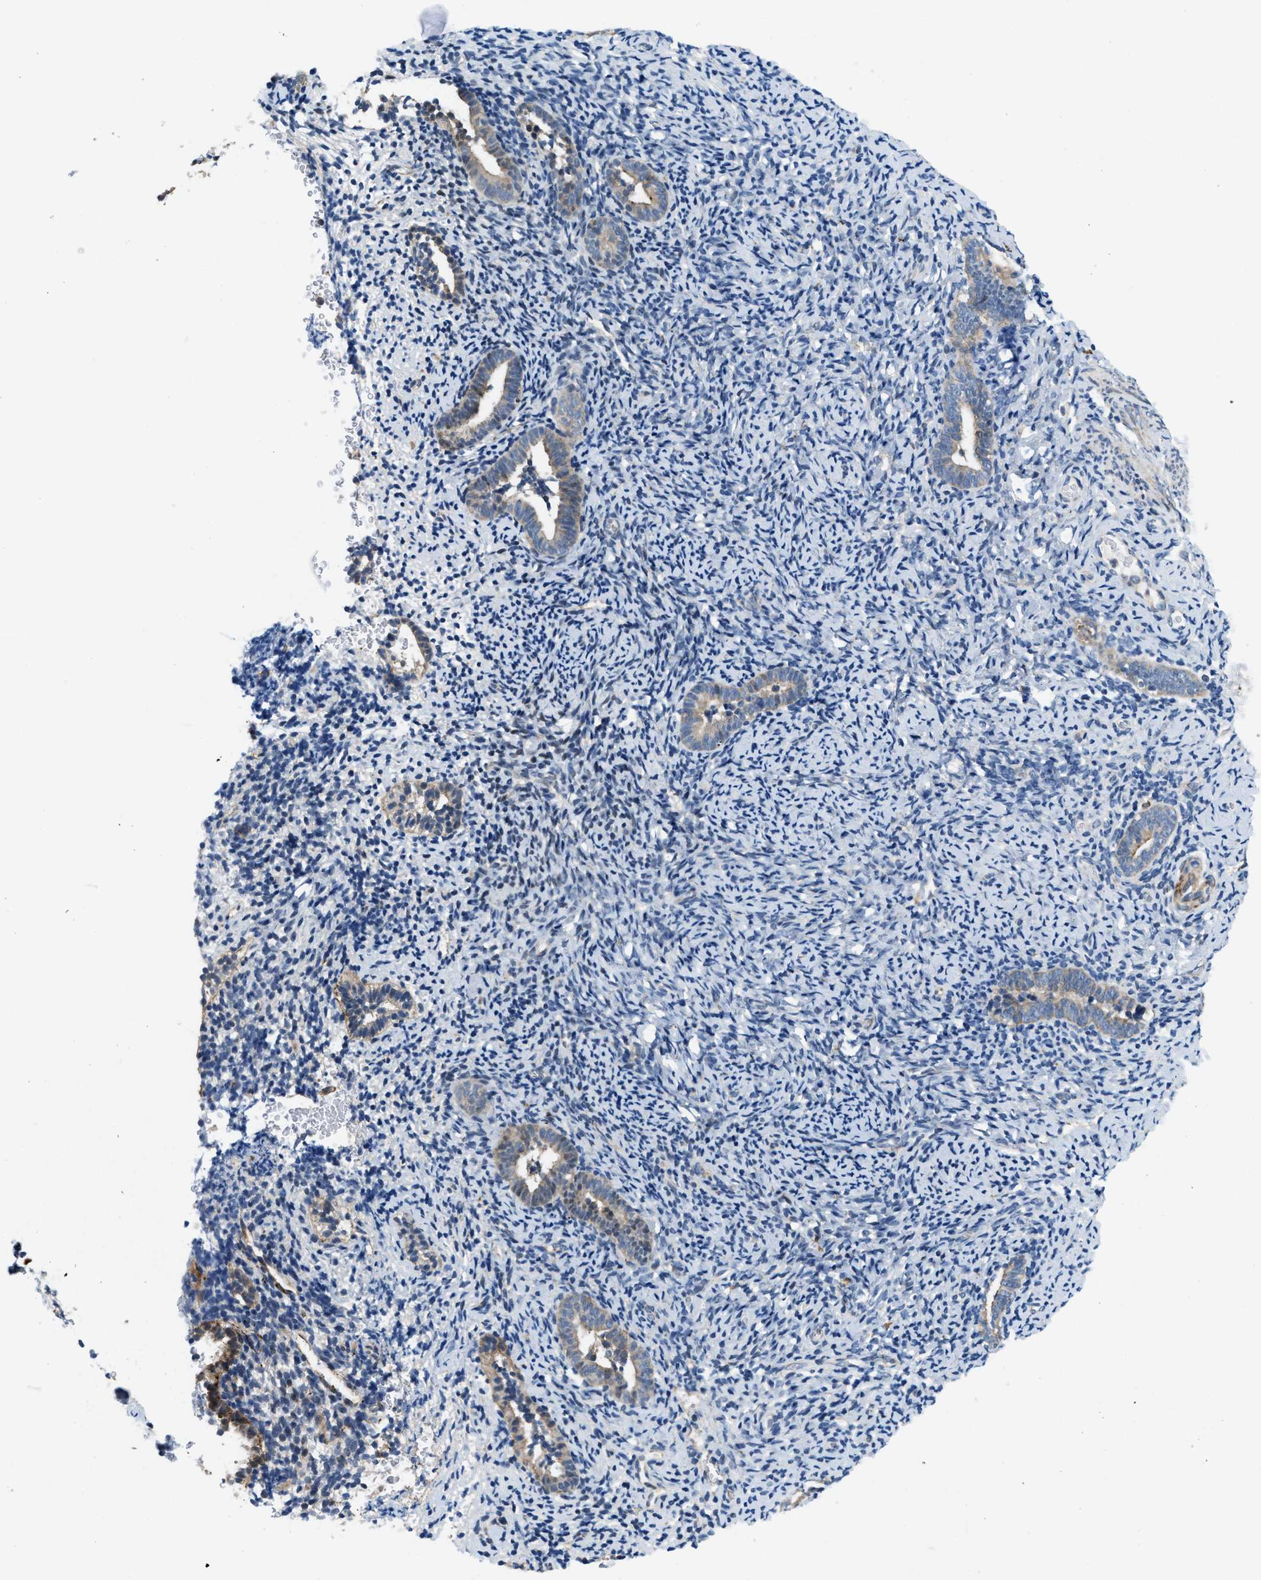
{"staining": {"intensity": "negative", "quantity": "none", "location": "none"}, "tissue": "endometrium", "cell_type": "Cells in endometrial stroma", "image_type": "normal", "snomed": [{"axis": "morphology", "description": "Normal tissue, NOS"}, {"axis": "topography", "description": "Endometrium"}], "caption": "A high-resolution image shows IHC staining of unremarkable endometrium, which reveals no significant positivity in cells in endometrial stroma.", "gene": "ZNF599", "patient": {"sex": "female", "age": 51}}